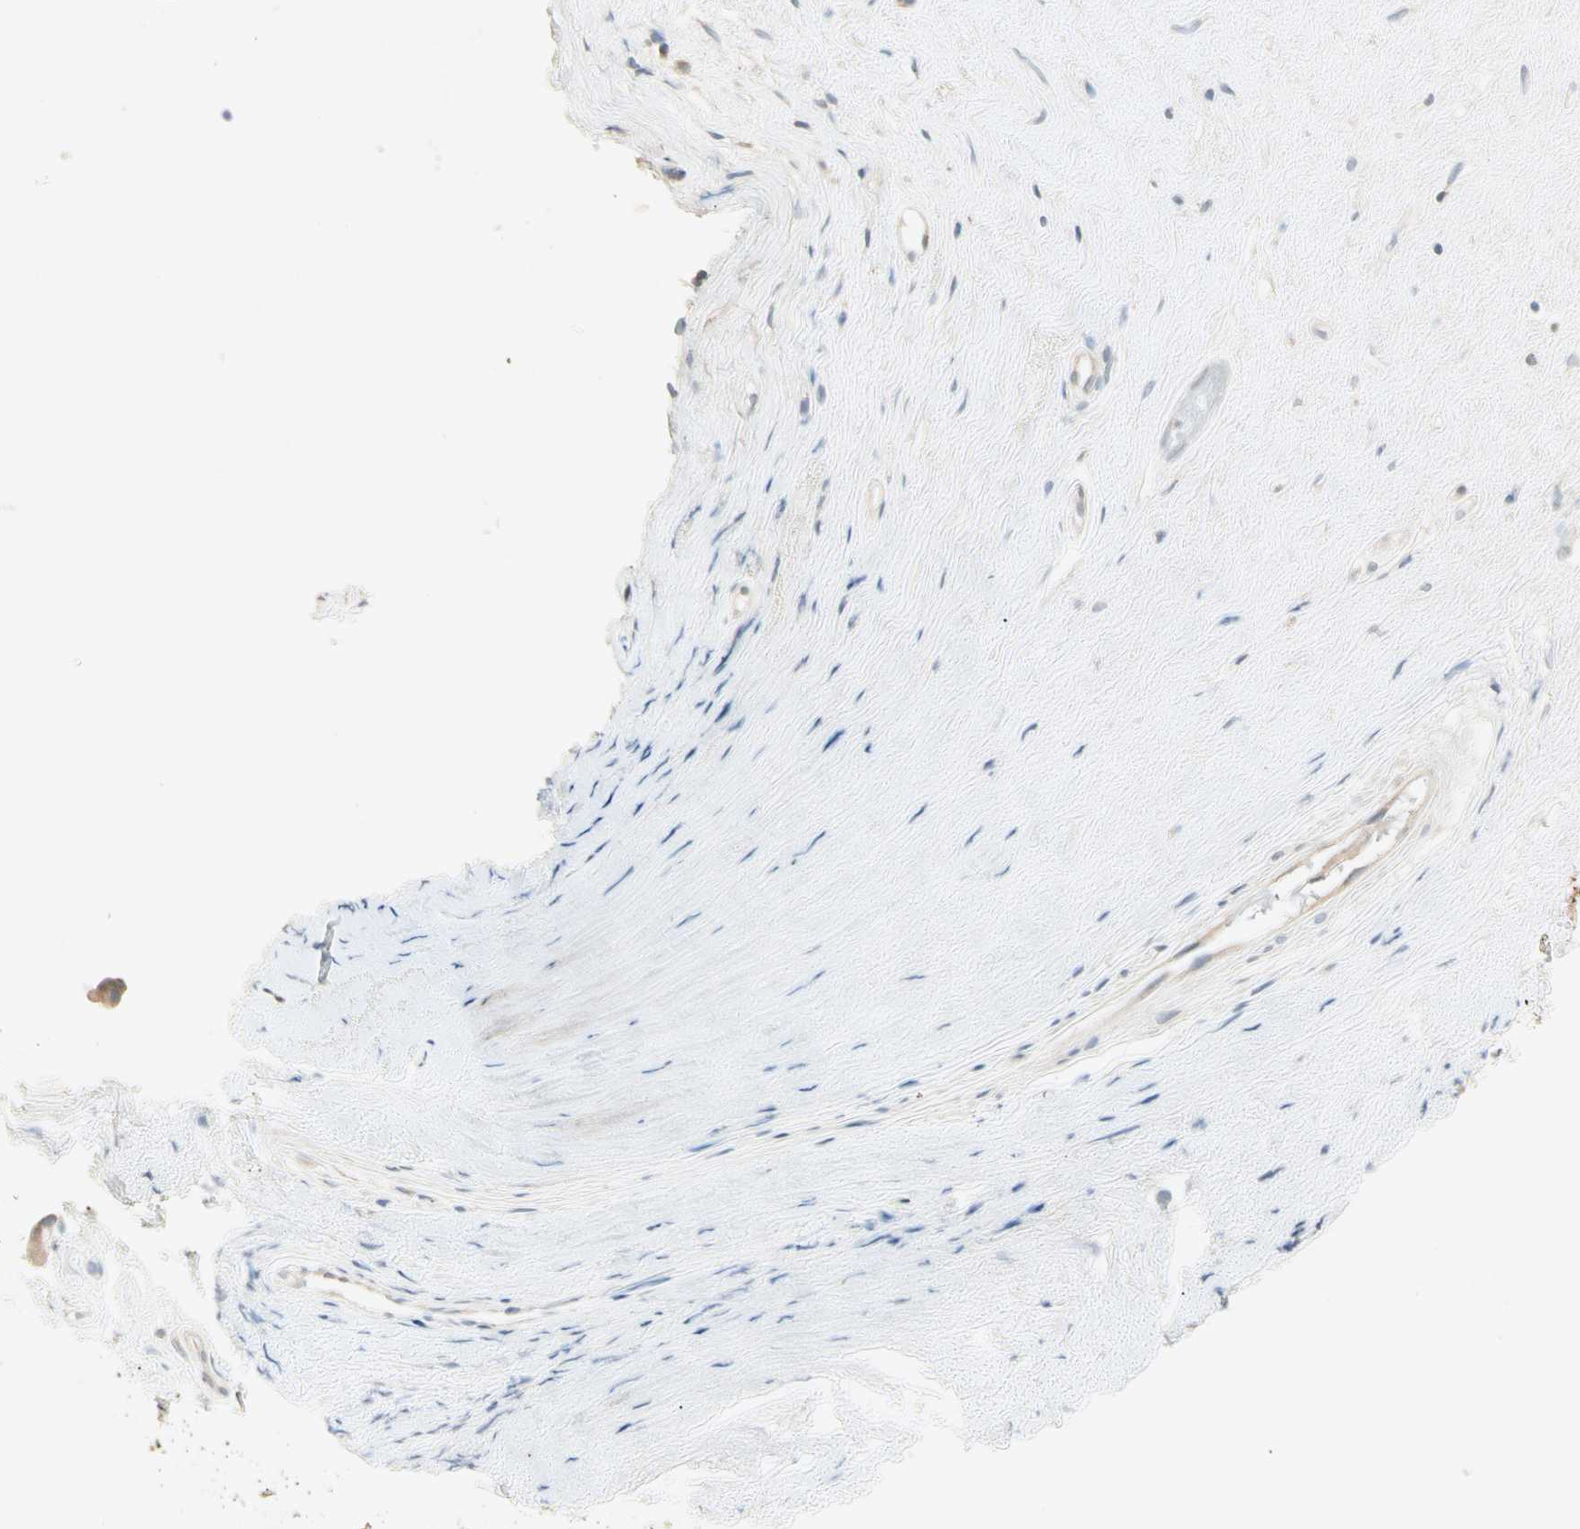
{"staining": {"intensity": "weak", "quantity": ">75%", "location": "cytoplasmic/membranous"}, "tissue": "nasopharynx", "cell_type": "Respiratory epithelial cells", "image_type": "normal", "snomed": [{"axis": "morphology", "description": "Normal tissue, NOS"}, {"axis": "morphology", "description": "Inflammation, NOS"}, {"axis": "topography", "description": "Nasopharynx"}], "caption": "Brown immunohistochemical staining in normal human nasopharynx displays weak cytoplasmic/membranous staining in about >75% of respiratory epithelial cells. Using DAB (brown) and hematoxylin (blue) stains, captured at high magnification using brightfield microscopy.", "gene": "IL1R1", "patient": {"sex": "male", "age": 48}}